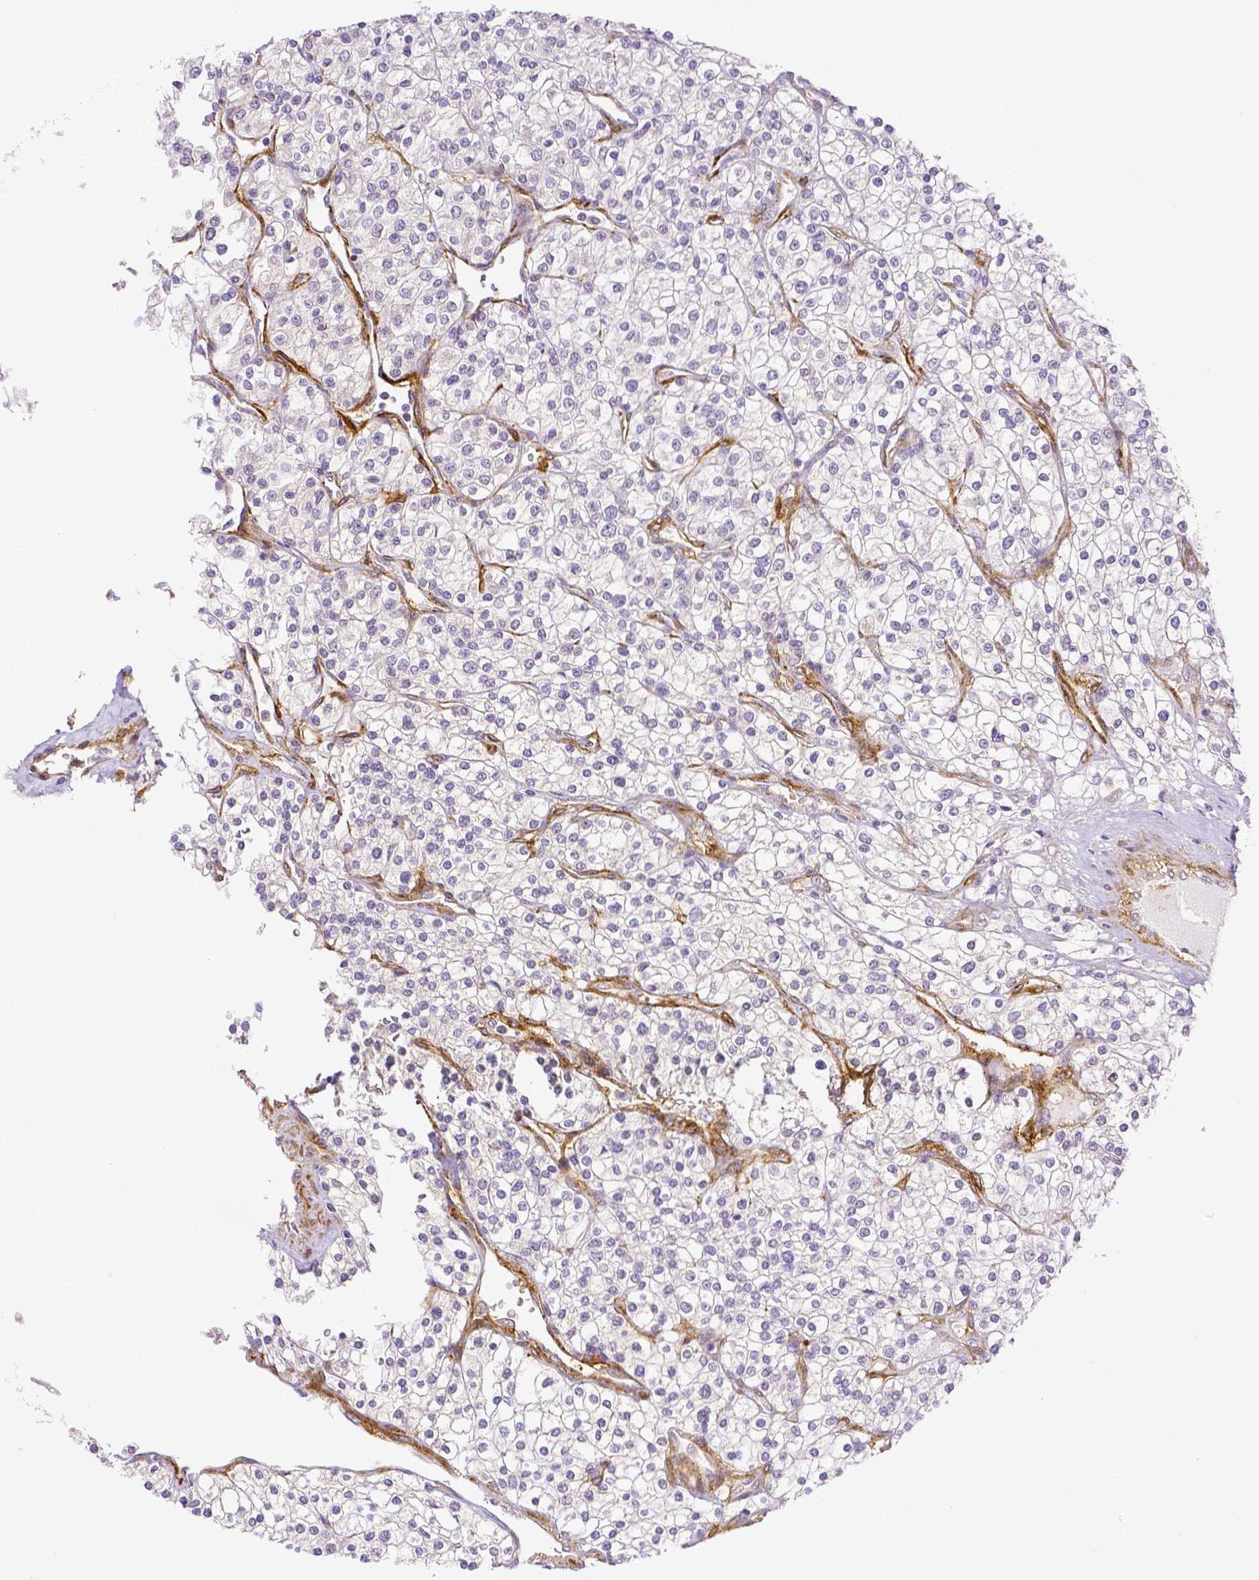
{"staining": {"intensity": "negative", "quantity": "none", "location": "none"}, "tissue": "renal cancer", "cell_type": "Tumor cells", "image_type": "cancer", "snomed": [{"axis": "morphology", "description": "Adenocarcinoma, NOS"}, {"axis": "topography", "description": "Kidney"}], "caption": "High power microscopy micrograph of an immunohistochemistry (IHC) photomicrograph of renal cancer (adenocarcinoma), revealing no significant staining in tumor cells.", "gene": "THY1", "patient": {"sex": "male", "age": 80}}